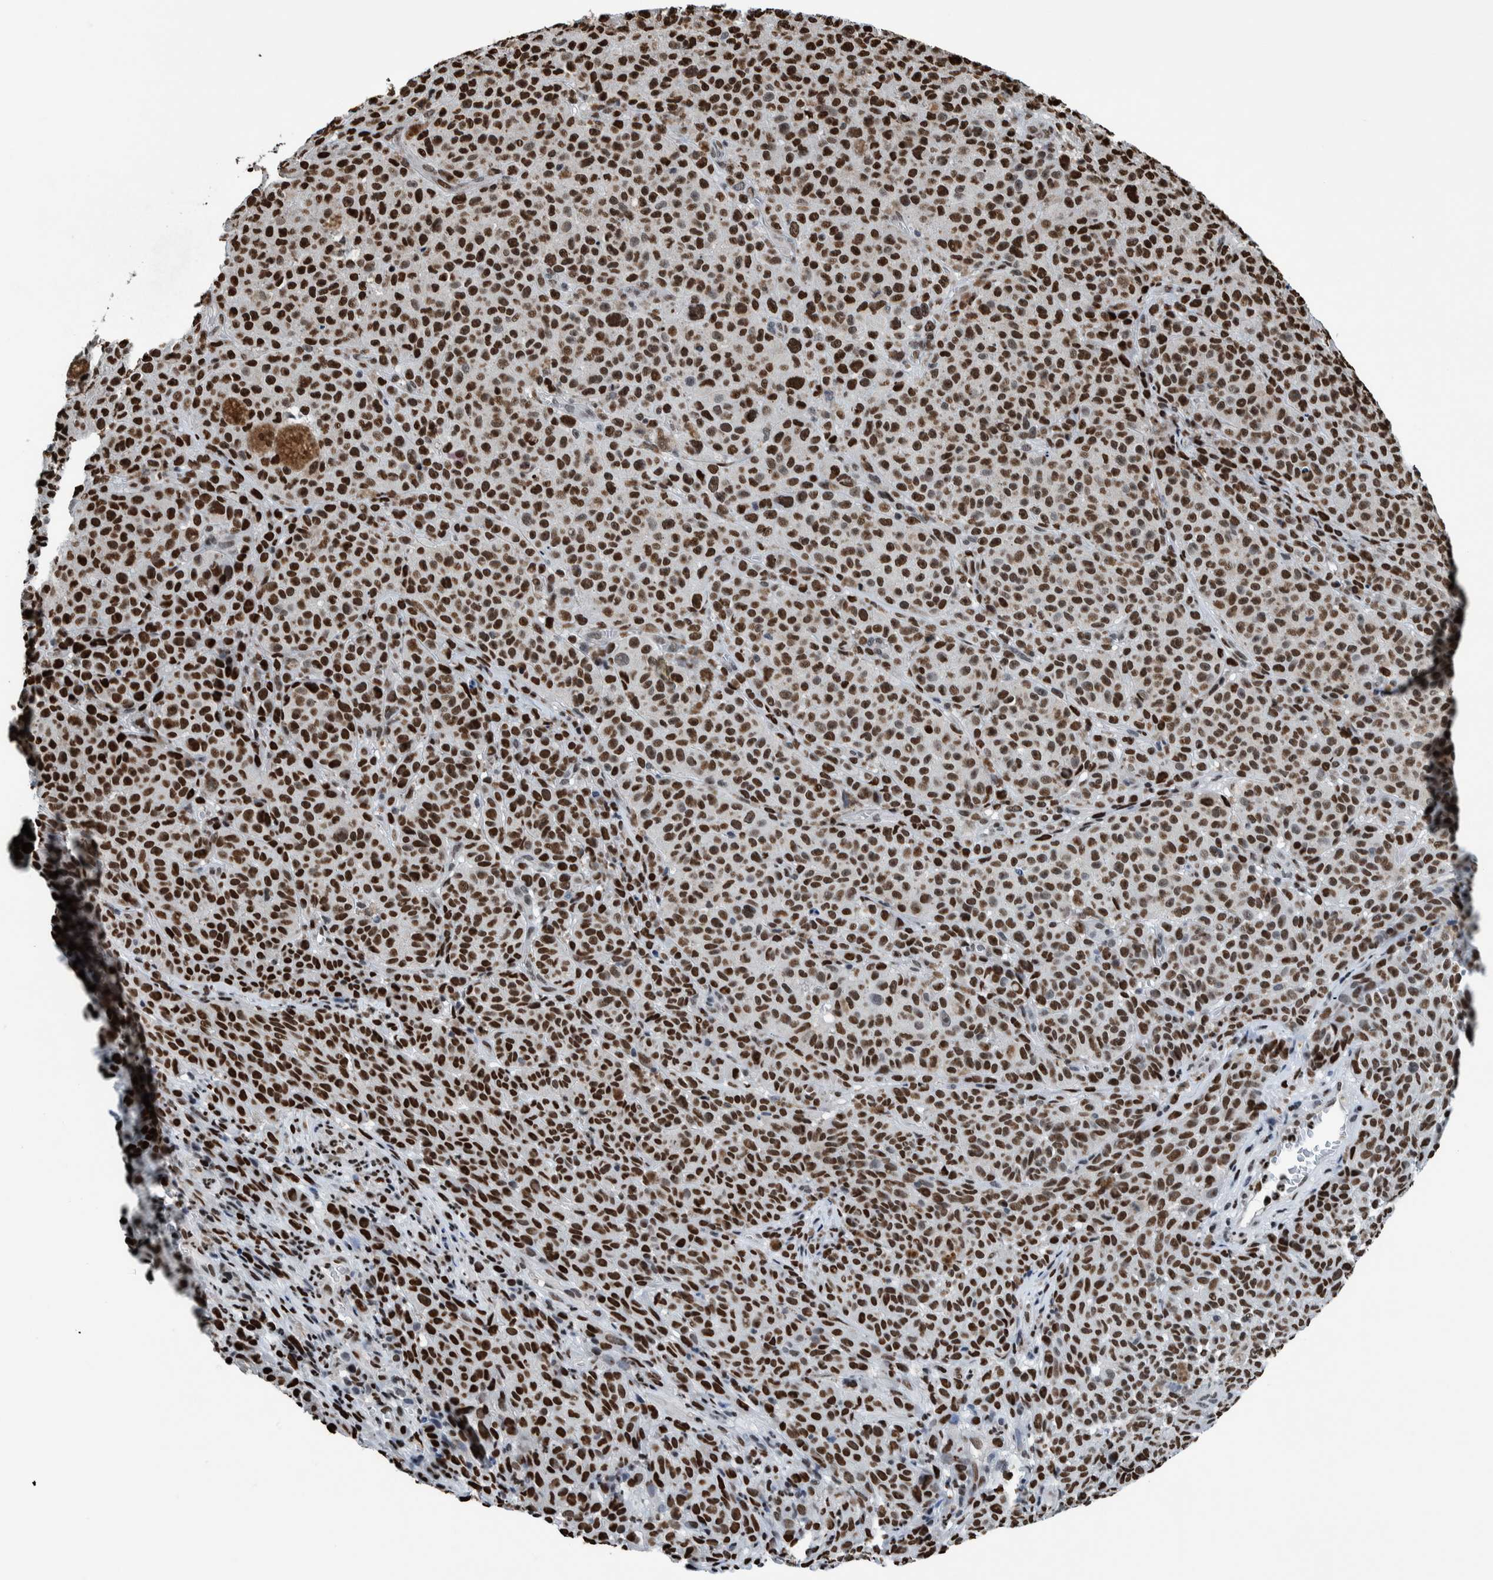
{"staining": {"intensity": "strong", "quantity": ">75%", "location": "nuclear"}, "tissue": "melanoma", "cell_type": "Tumor cells", "image_type": "cancer", "snomed": [{"axis": "morphology", "description": "Malignant melanoma, NOS"}, {"axis": "topography", "description": "Skin"}], "caption": "A high-resolution photomicrograph shows IHC staining of melanoma, which exhibits strong nuclear expression in about >75% of tumor cells.", "gene": "HEATR9", "patient": {"sex": "female", "age": 82}}